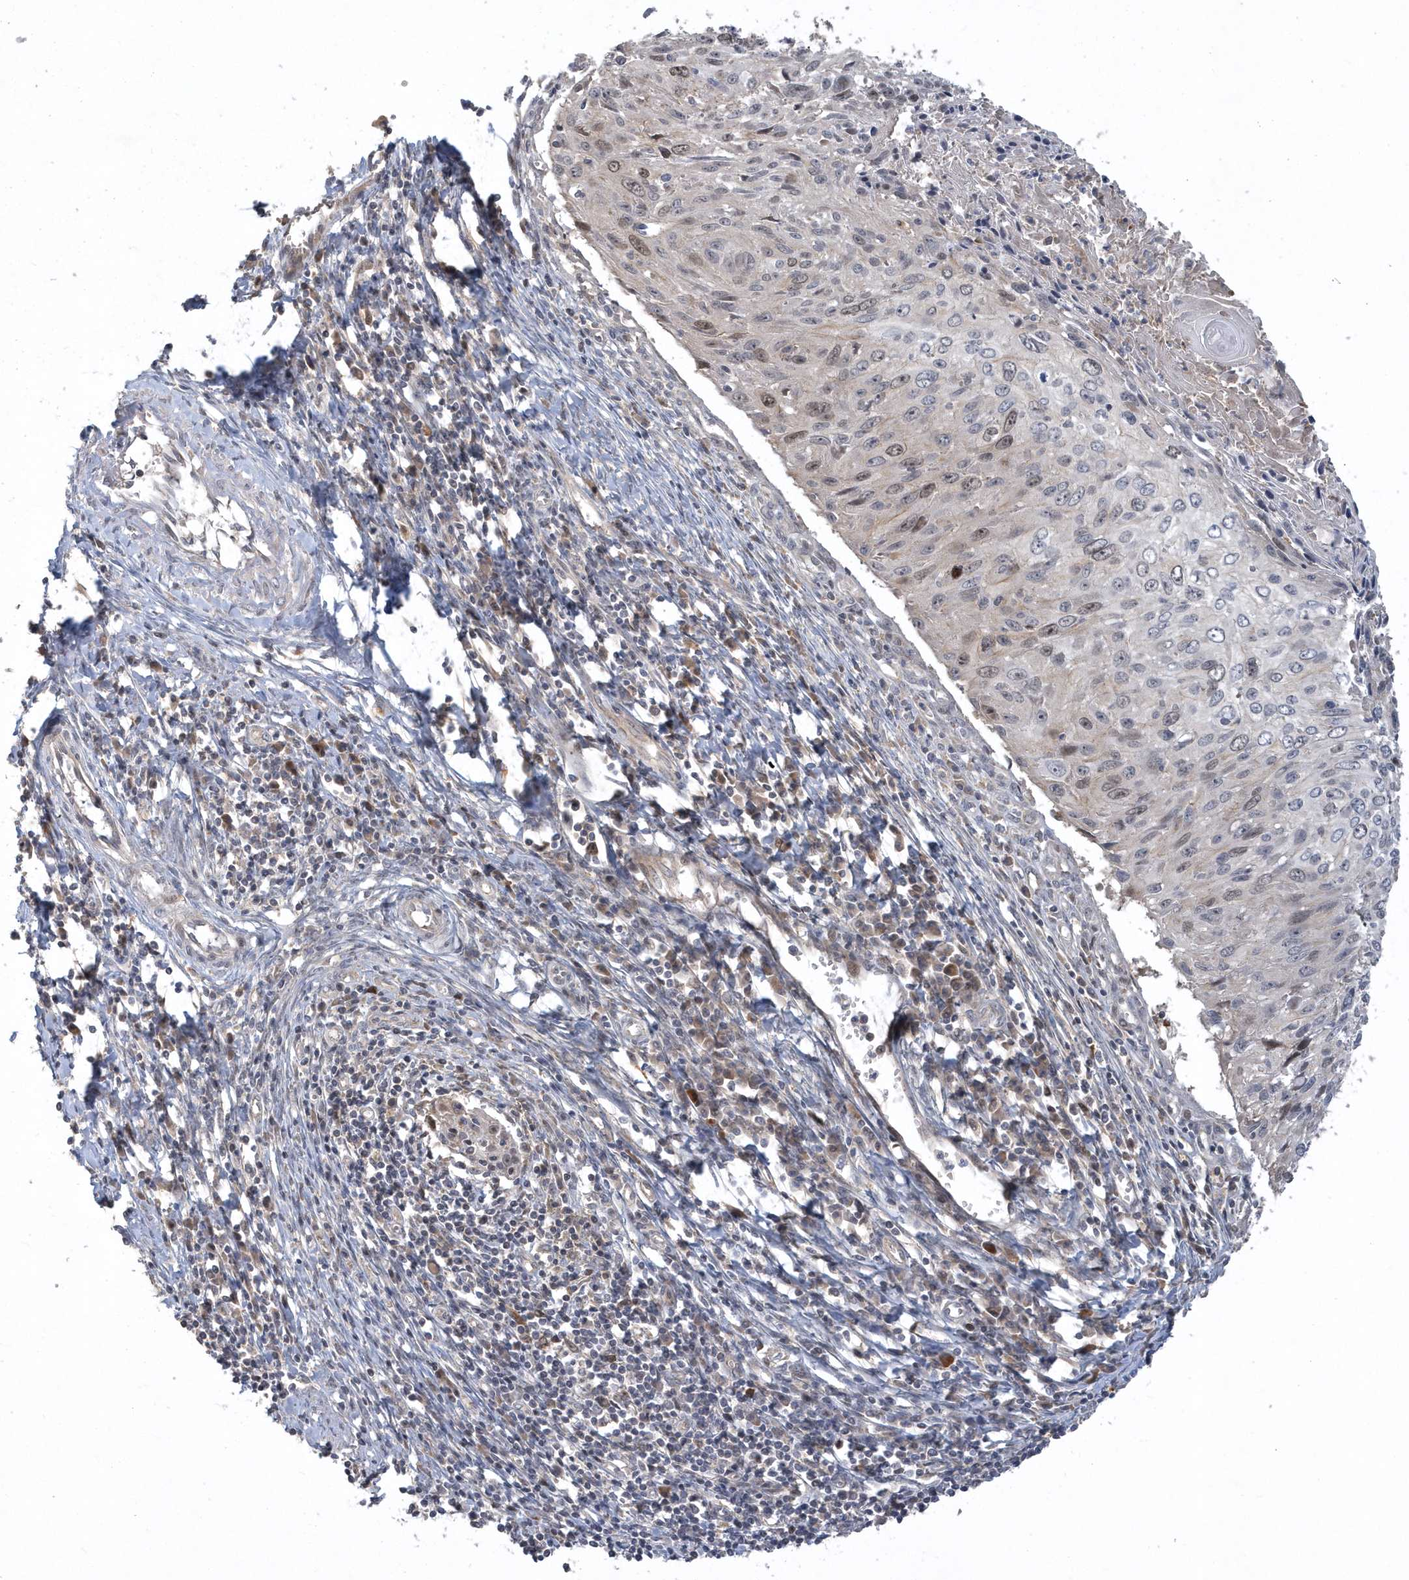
{"staining": {"intensity": "moderate", "quantity": "<25%", "location": "nuclear"}, "tissue": "cervical cancer", "cell_type": "Tumor cells", "image_type": "cancer", "snomed": [{"axis": "morphology", "description": "Squamous cell carcinoma, NOS"}, {"axis": "topography", "description": "Cervix"}], "caption": "Immunohistochemistry (IHC) (DAB (3,3'-diaminobenzidine)) staining of human cervical squamous cell carcinoma displays moderate nuclear protein expression in approximately <25% of tumor cells.", "gene": "TRAIP", "patient": {"sex": "female", "age": 51}}